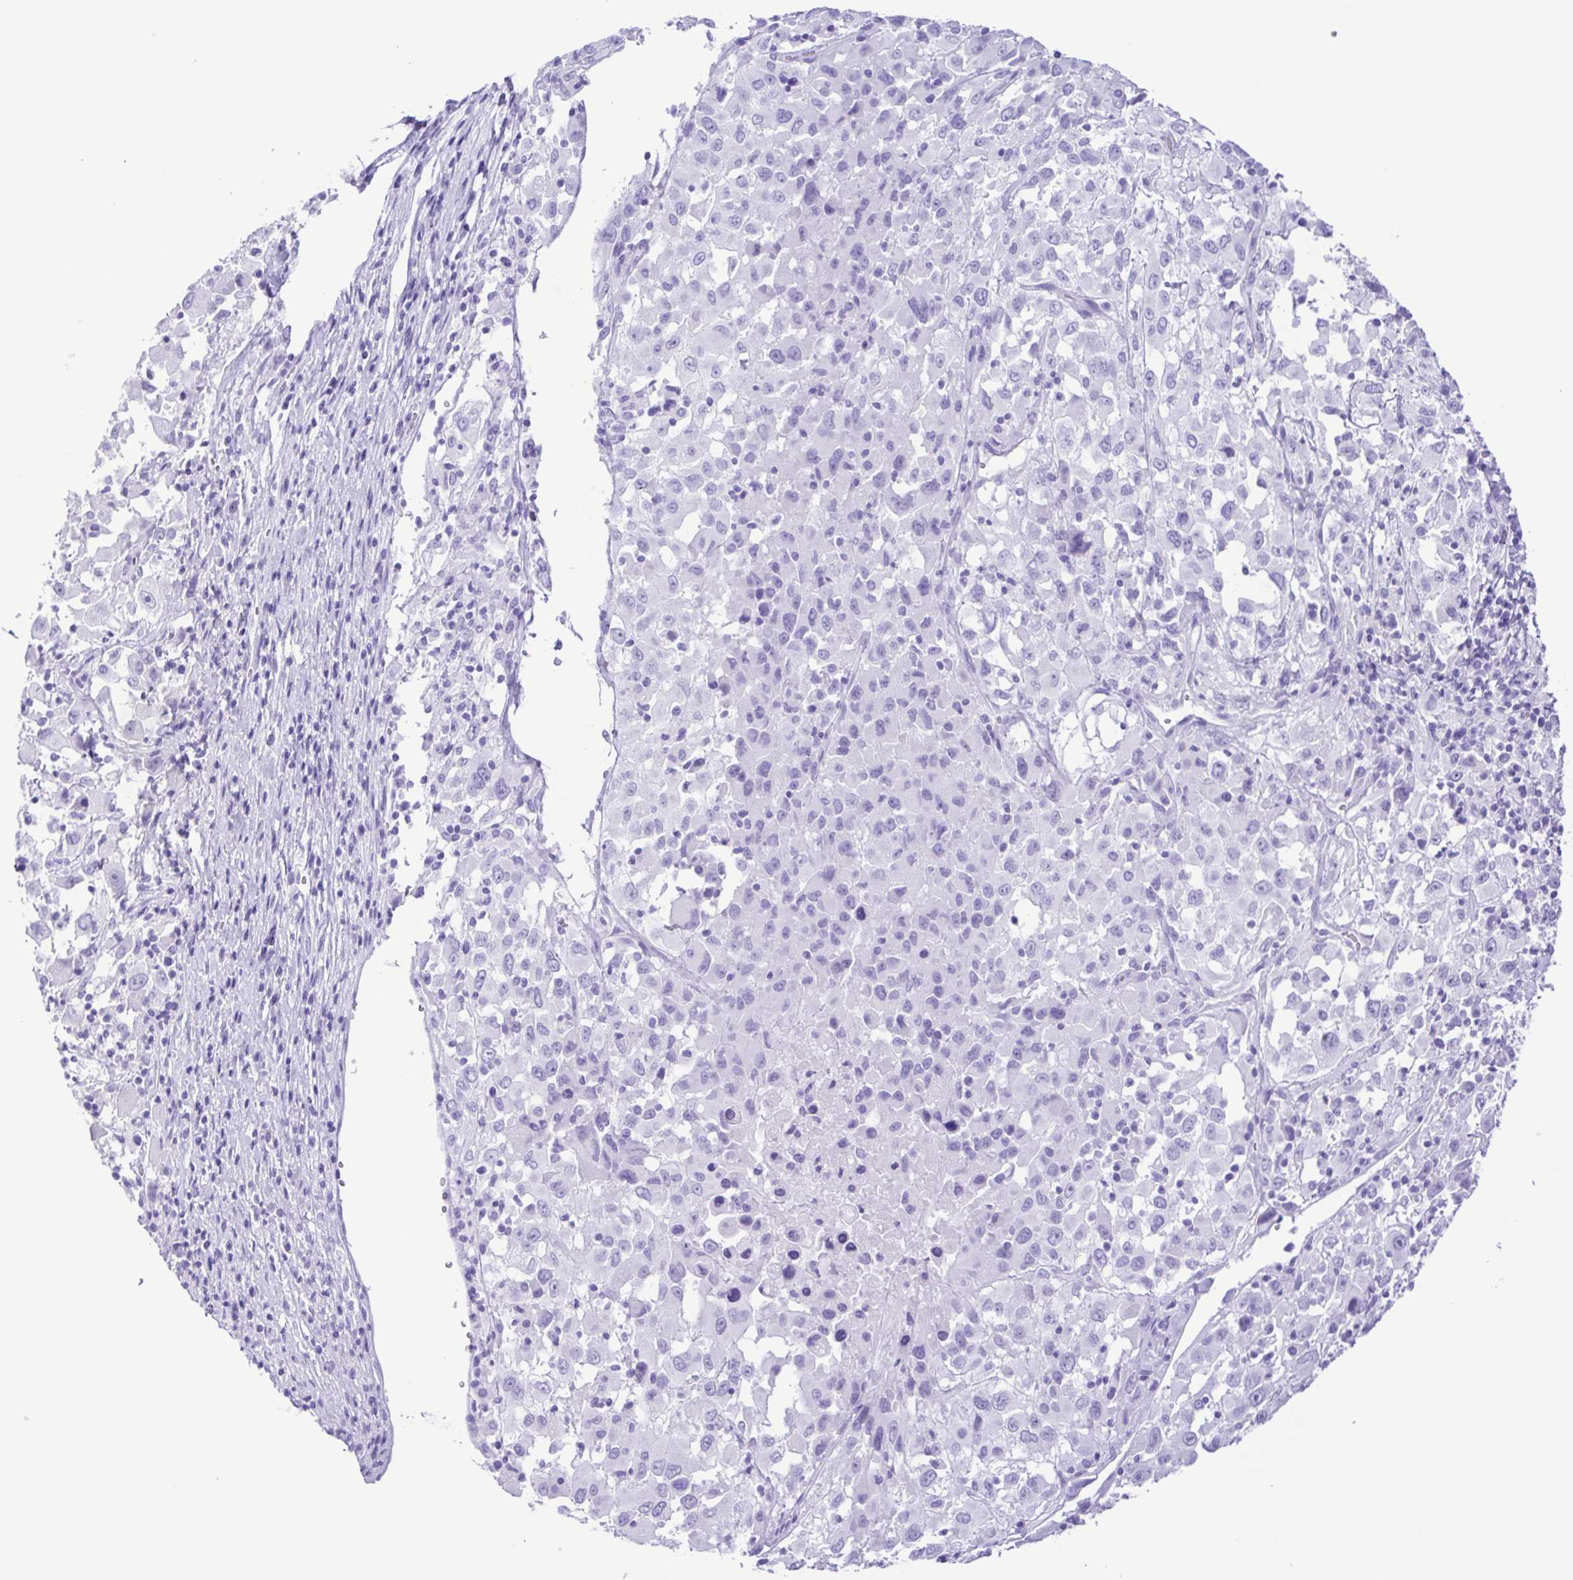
{"staining": {"intensity": "negative", "quantity": "none", "location": "none"}, "tissue": "melanoma", "cell_type": "Tumor cells", "image_type": "cancer", "snomed": [{"axis": "morphology", "description": "Malignant melanoma, Metastatic site"}, {"axis": "topography", "description": "Soft tissue"}], "caption": "Melanoma was stained to show a protein in brown. There is no significant staining in tumor cells.", "gene": "CASP14", "patient": {"sex": "male", "age": 50}}